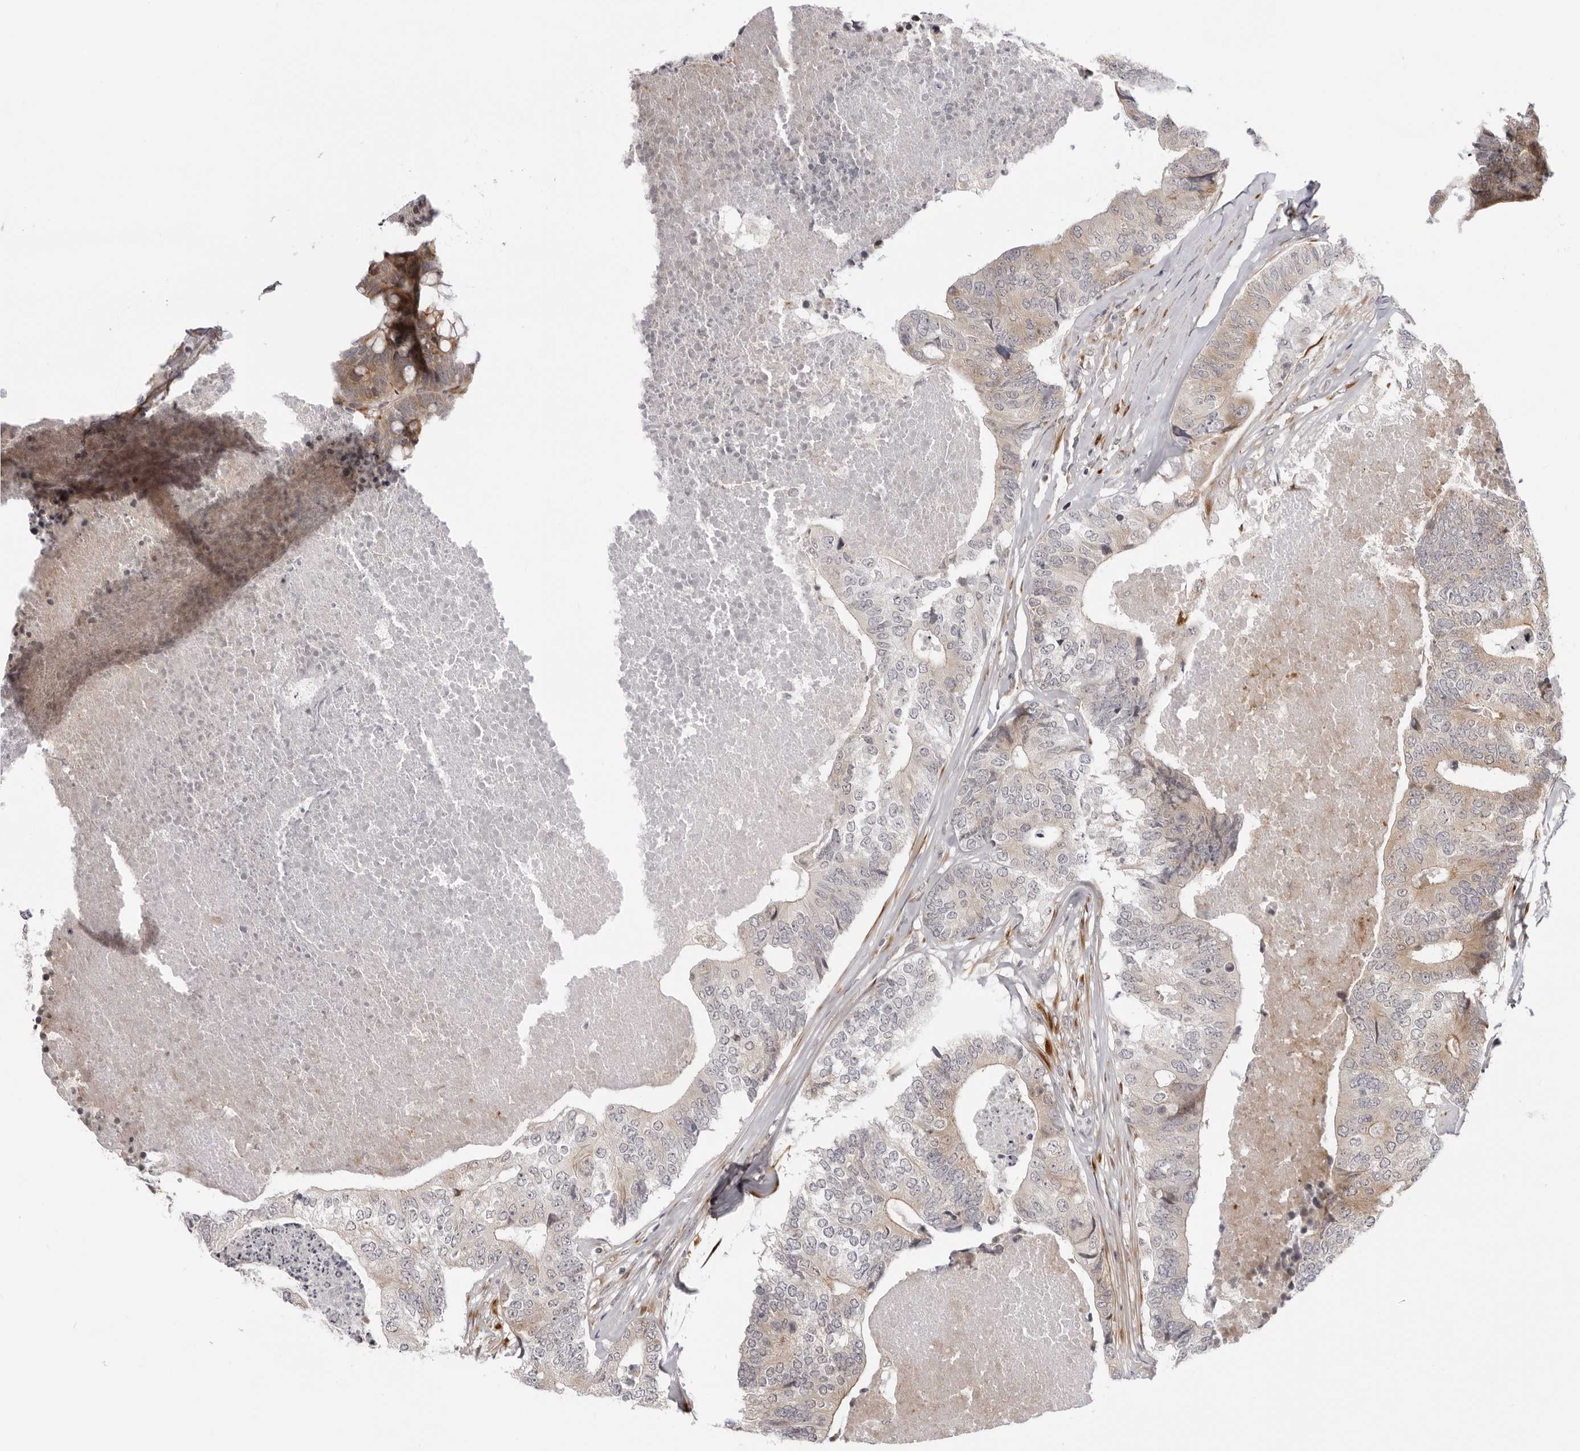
{"staining": {"intensity": "weak", "quantity": "25%-75%", "location": "cytoplasmic/membranous"}, "tissue": "colorectal cancer", "cell_type": "Tumor cells", "image_type": "cancer", "snomed": [{"axis": "morphology", "description": "Adenocarcinoma, NOS"}, {"axis": "topography", "description": "Colon"}], "caption": "Tumor cells show low levels of weak cytoplasmic/membranous positivity in about 25%-75% of cells in adenocarcinoma (colorectal).", "gene": "SRGAP2", "patient": {"sex": "female", "age": 67}}